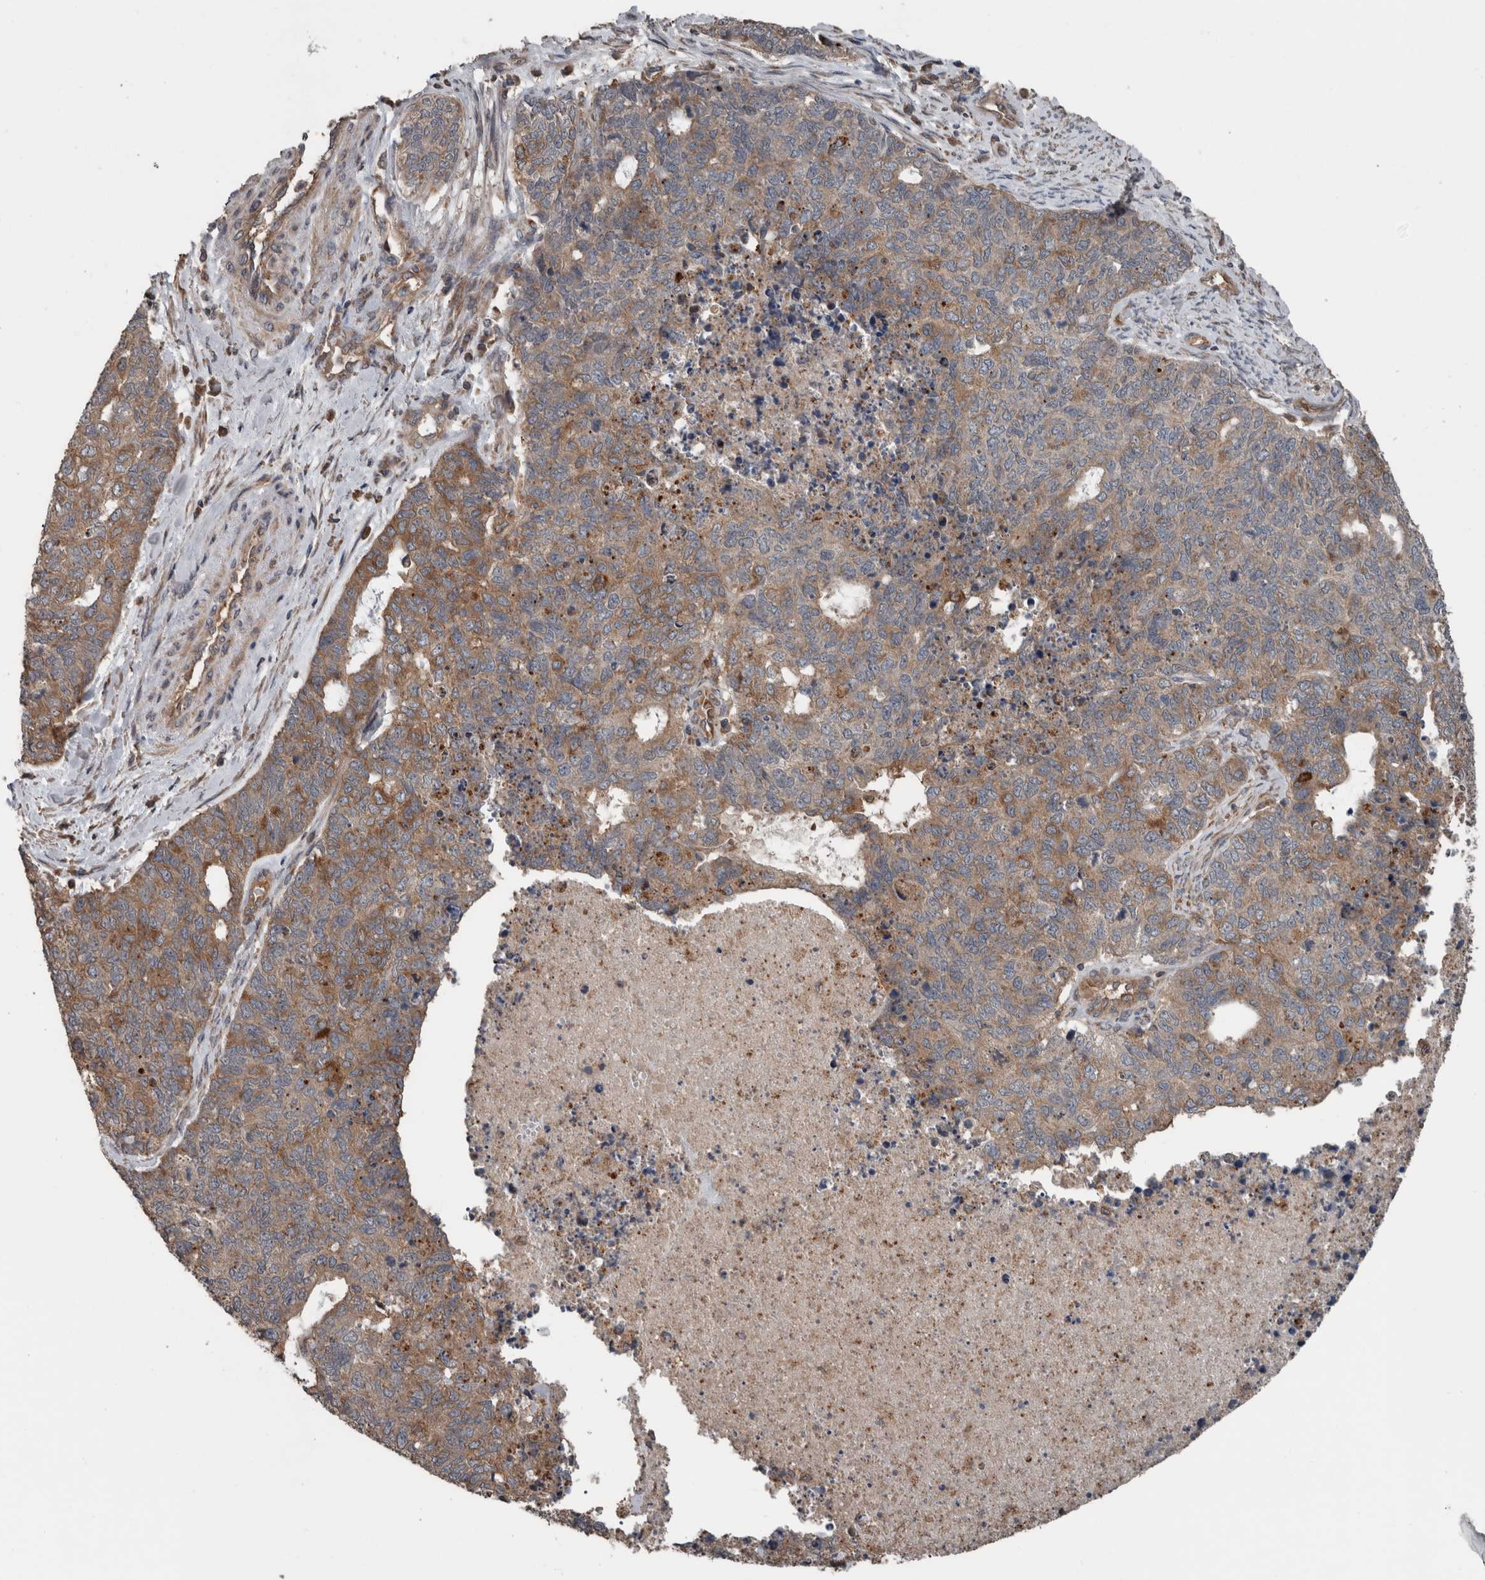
{"staining": {"intensity": "moderate", "quantity": ">75%", "location": "cytoplasmic/membranous"}, "tissue": "cervical cancer", "cell_type": "Tumor cells", "image_type": "cancer", "snomed": [{"axis": "morphology", "description": "Squamous cell carcinoma, NOS"}, {"axis": "topography", "description": "Cervix"}], "caption": "Protein expression analysis of cervical squamous cell carcinoma displays moderate cytoplasmic/membranous expression in approximately >75% of tumor cells.", "gene": "RIOK3", "patient": {"sex": "female", "age": 63}}